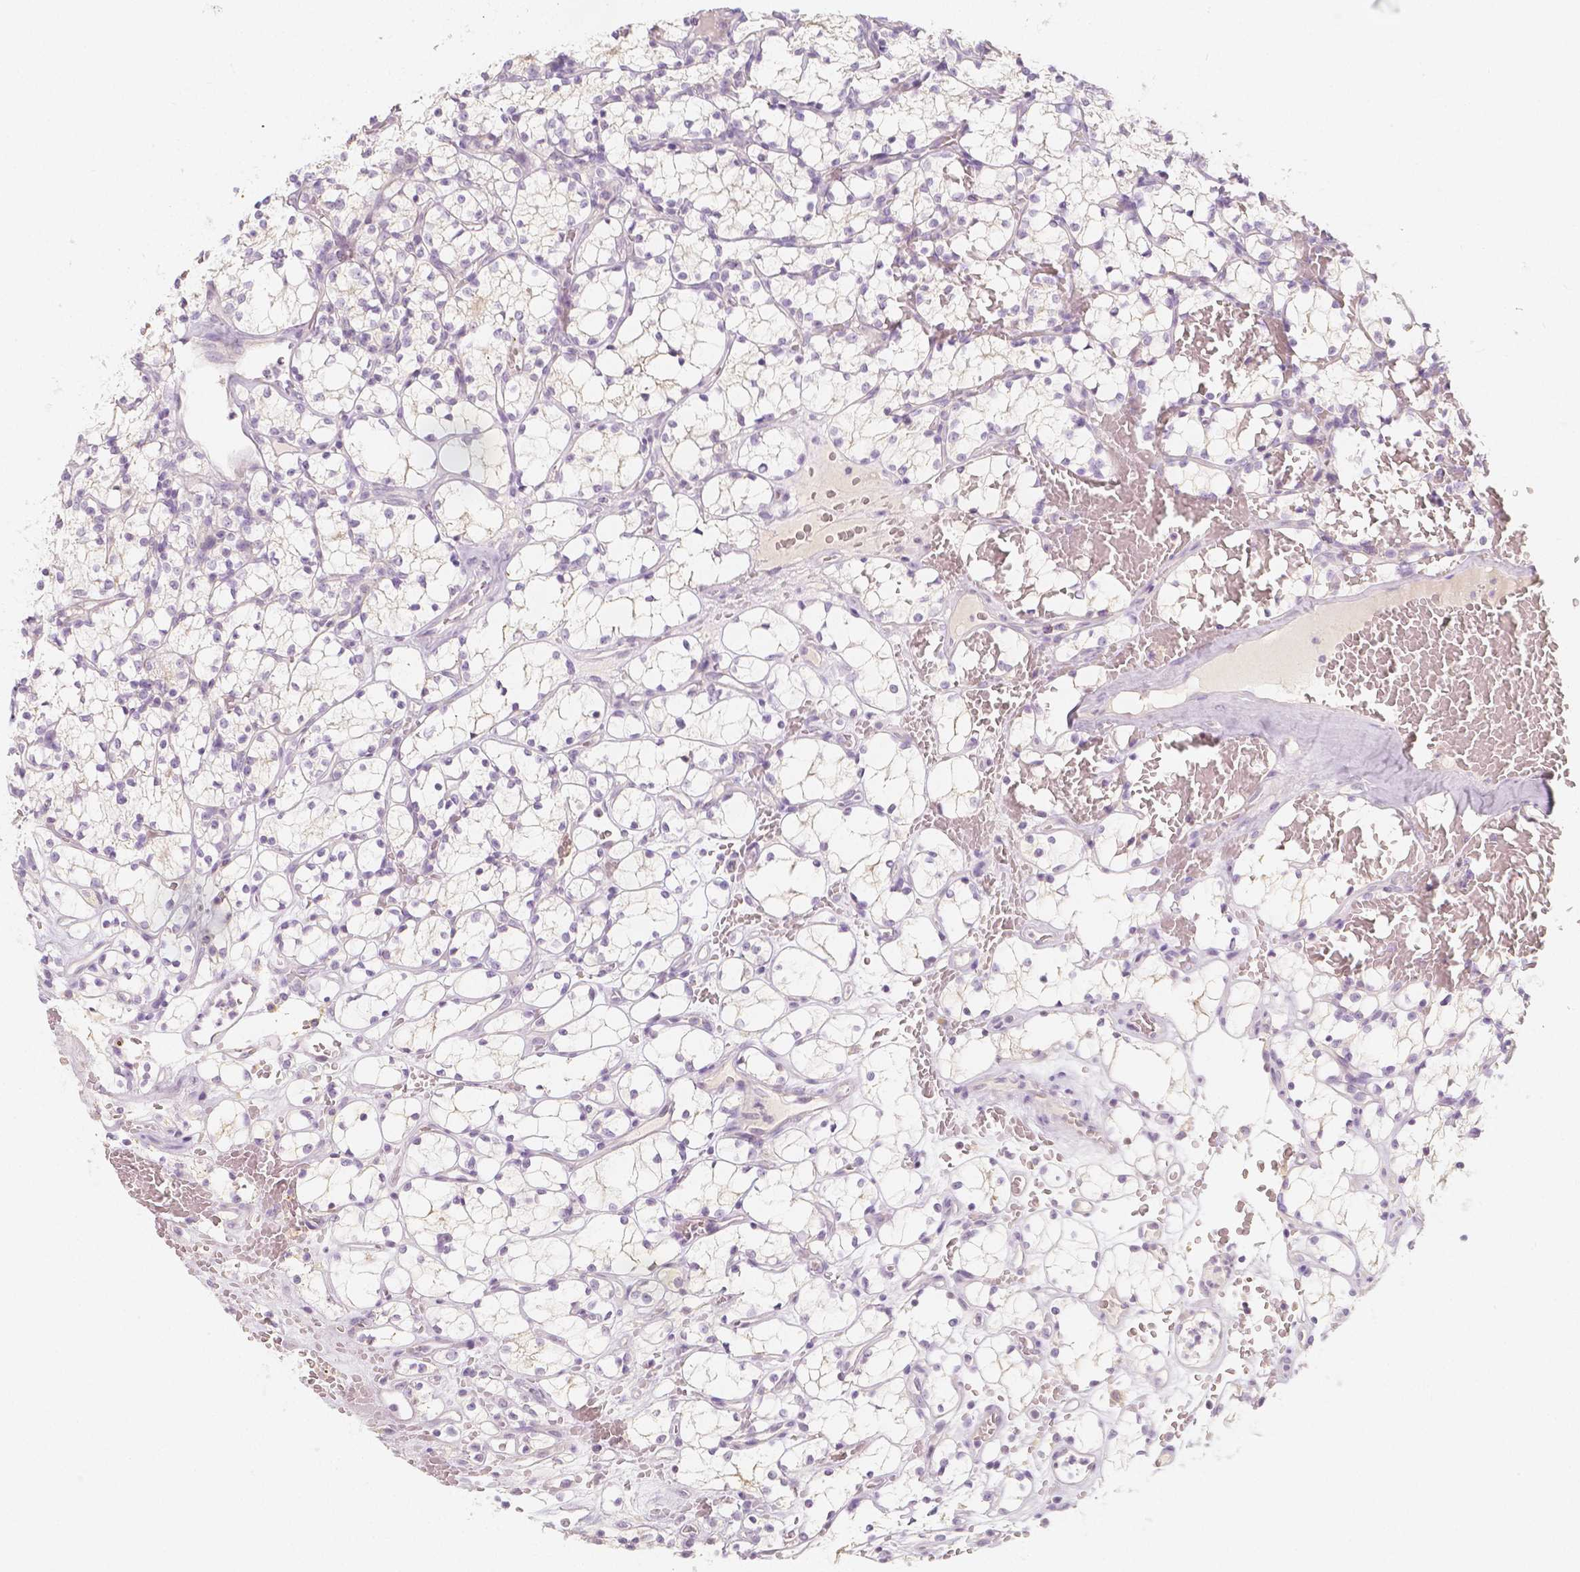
{"staining": {"intensity": "negative", "quantity": "none", "location": "none"}, "tissue": "renal cancer", "cell_type": "Tumor cells", "image_type": "cancer", "snomed": [{"axis": "morphology", "description": "Adenocarcinoma, NOS"}, {"axis": "topography", "description": "Kidney"}], "caption": "This micrograph is of renal cancer (adenocarcinoma) stained with immunohistochemistry to label a protein in brown with the nuclei are counter-stained blue. There is no staining in tumor cells.", "gene": "BATF", "patient": {"sex": "female", "age": 69}}